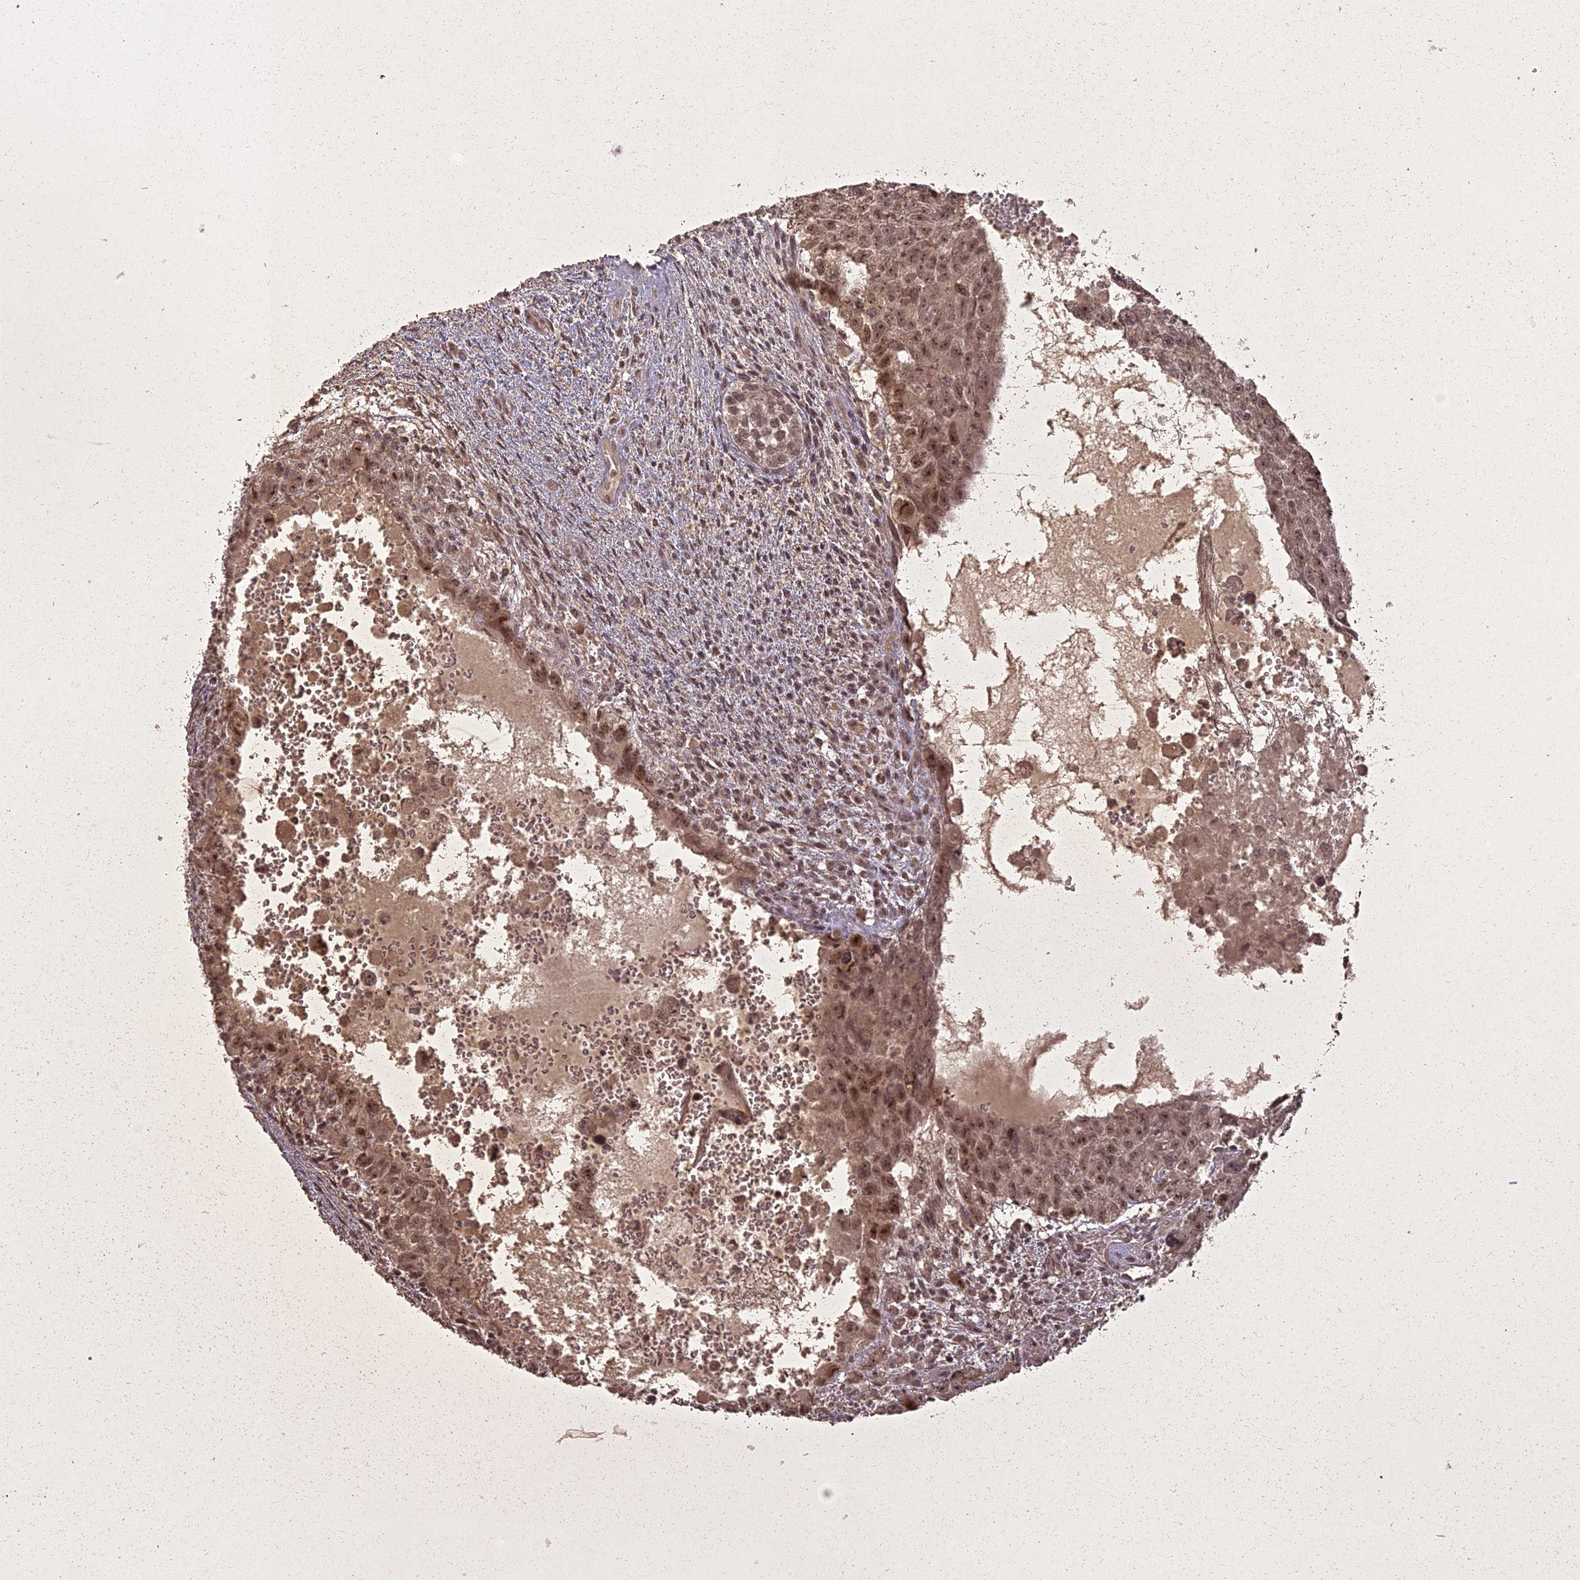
{"staining": {"intensity": "moderate", "quantity": ">75%", "location": "nuclear"}, "tissue": "testis cancer", "cell_type": "Tumor cells", "image_type": "cancer", "snomed": [{"axis": "morphology", "description": "Carcinoma, Embryonal, NOS"}, {"axis": "topography", "description": "Testis"}], "caption": "Tumor cells display medium levels of moderate nuclear expression in approximately >75% of cells in human testis embryonal carcinoma.", "gene": "LIN37", "patient": {"sex": "male", "age": 26}}